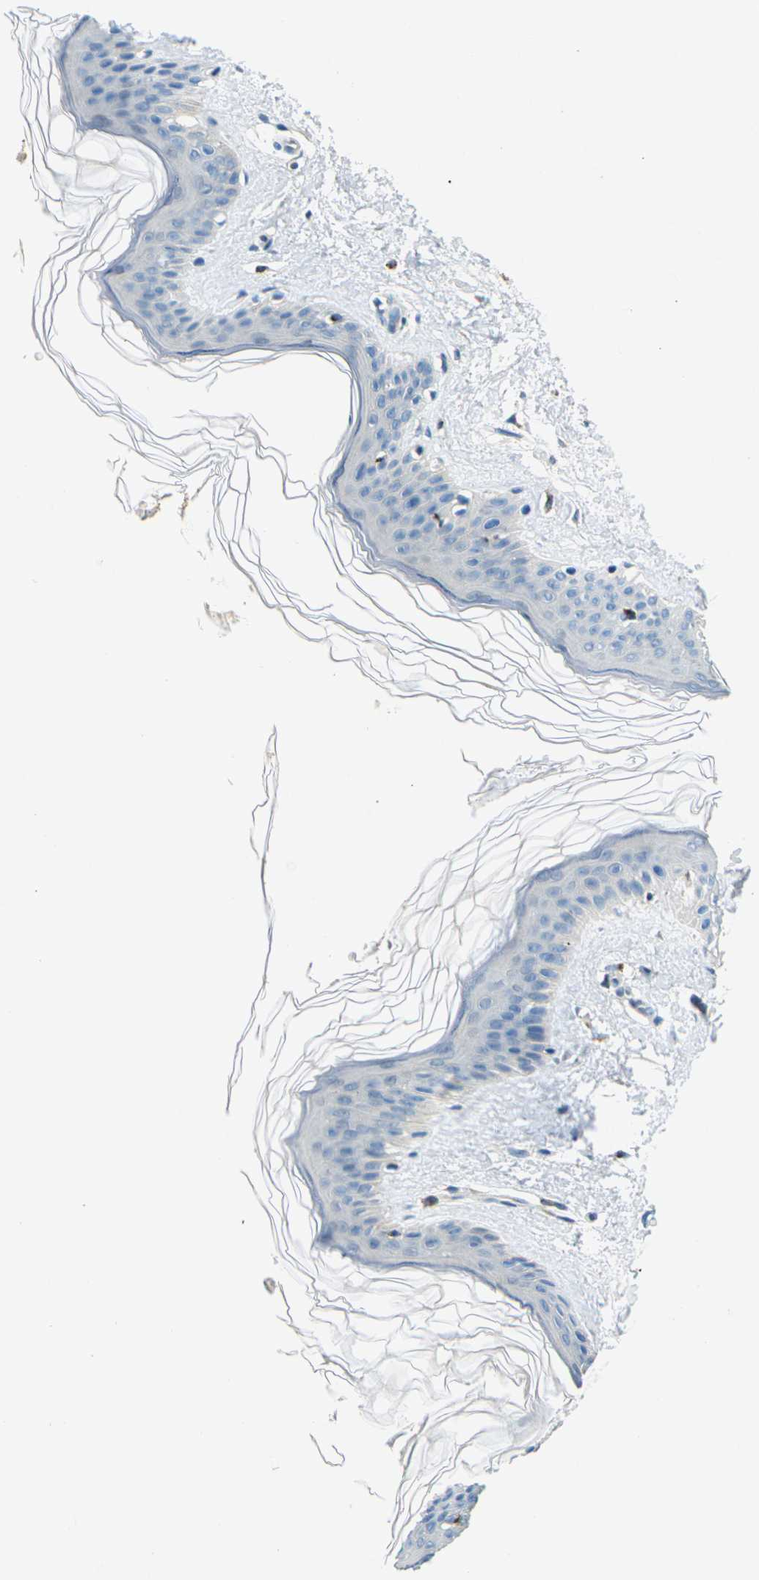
{"staining": {"intensity": "negative", "quantity": "none", "location": "none"}, "tissue": "skin", "cell_type": "Fibroblasts", "image_type": "normal", "snomed": [{"axis": "morphology", "description": "Normal tissue, NOS"}, {"axis": "topography", "description": "Skin"}], "caption": "Benign skin was stained to show a protein in brown. There is no significant staining in fibroblasts. (Stains: DAB (3,3'-diaminobenzidine) IHC with hematoxylin counter stain, Microscopy: brightfield microscopy at high magnification).", "gene": "CYP2C8", "patient": {"sex": "female", "age": 41}}